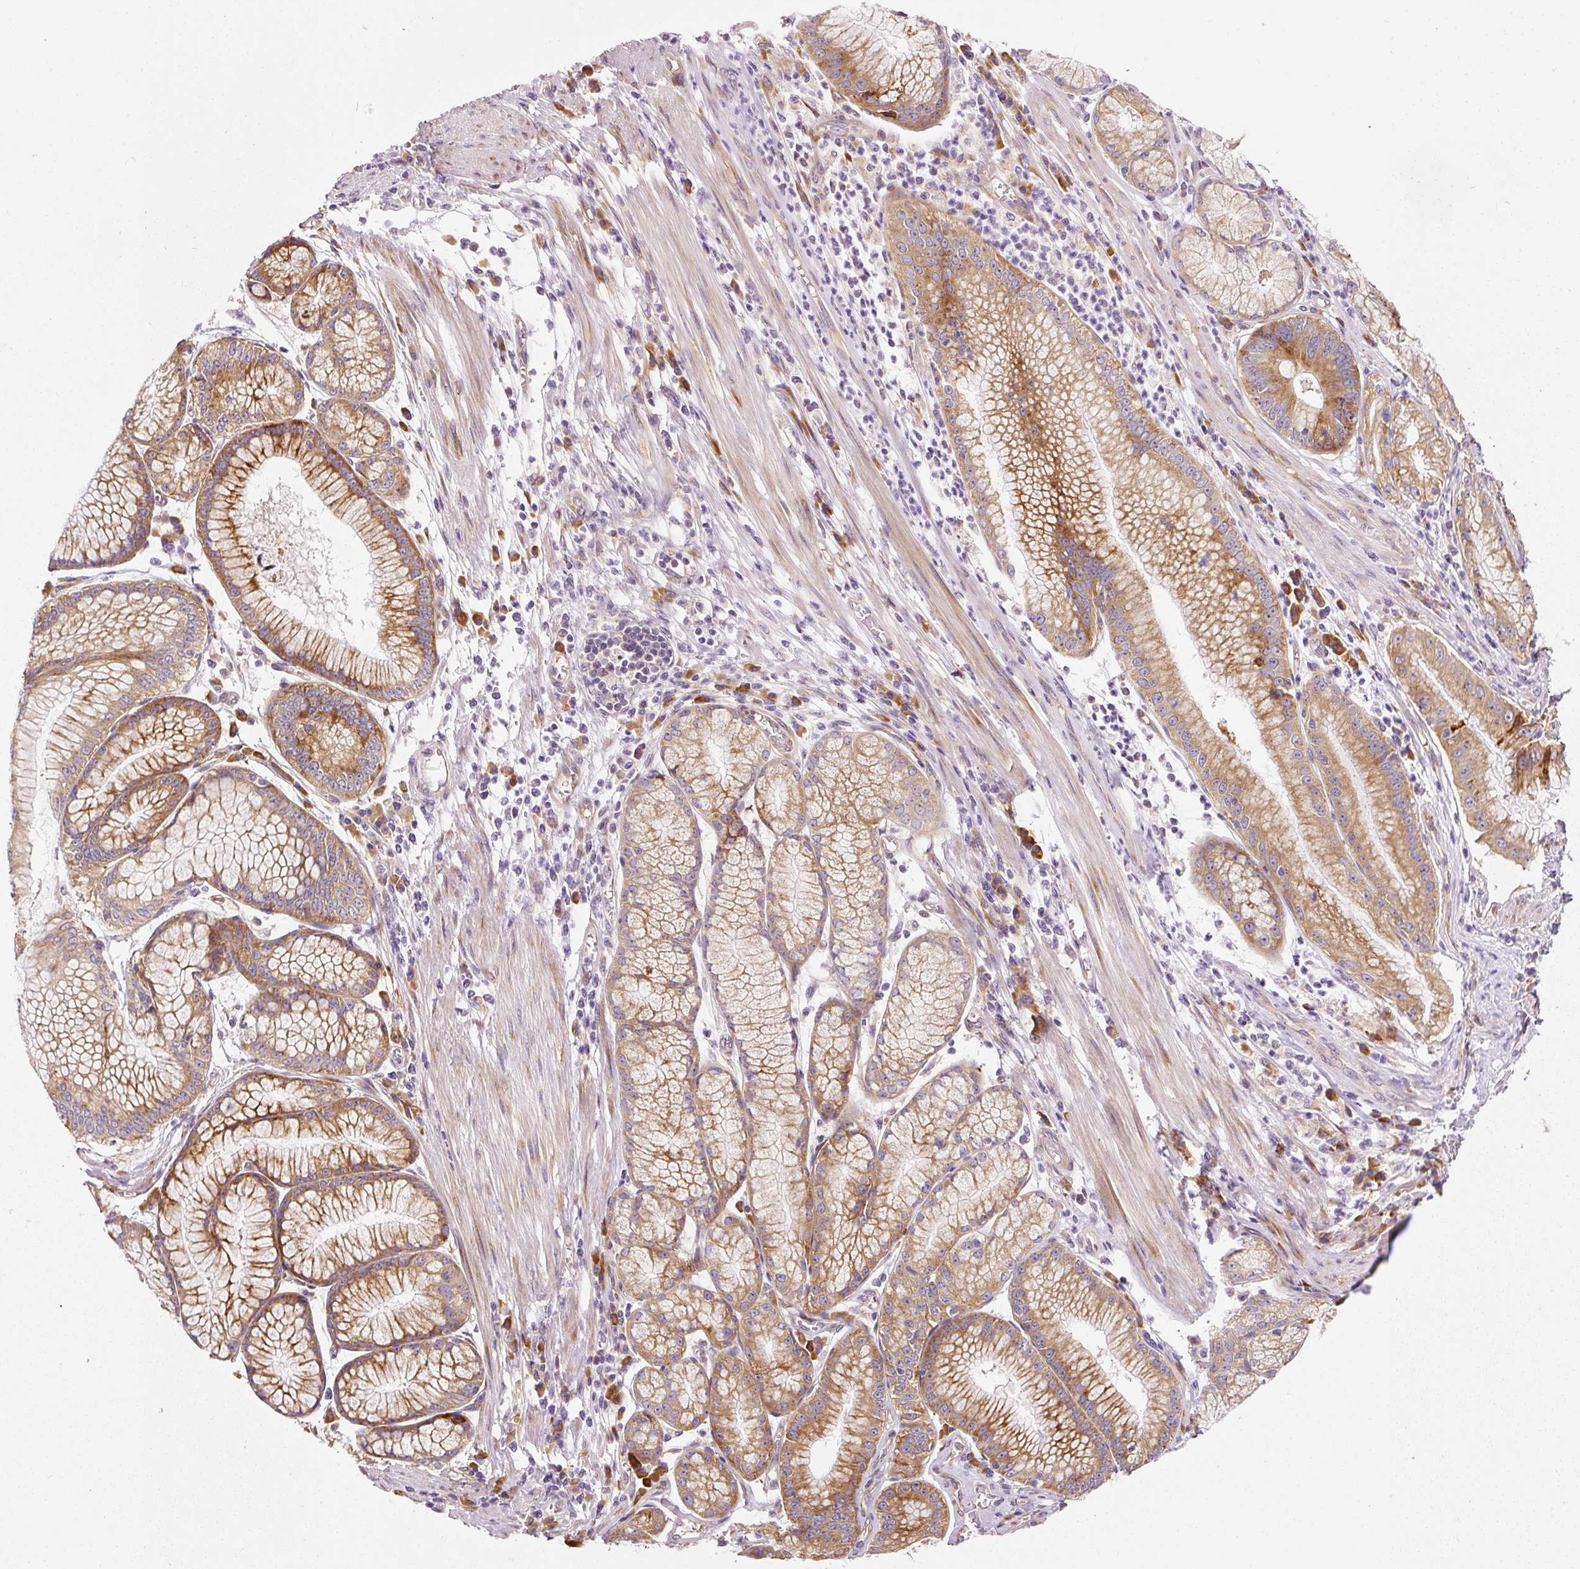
{"staining": {"intensity": "moderate", "quantity": ">75%", "location": "cytoplasmic/membranous"}, "tissue": "stomach cancer", "cell_type": "Tumor cells", "image_type": "cancer", "snomed": [{"axis": "morphology", "description": "Adenocarcinoma, NOS"}, {"axis": "topography", "description": "Stomach"}], "caption": "Immunohistochemistry (IHC) (DAB) staining of stomach cancer (adenocarcinoma) displays moderate cytoplasmic/membranous protein expression in approximately >75% of tumor cells.", "gene": "RPL10A", "patient": {"sex": "male", "age": 59}}